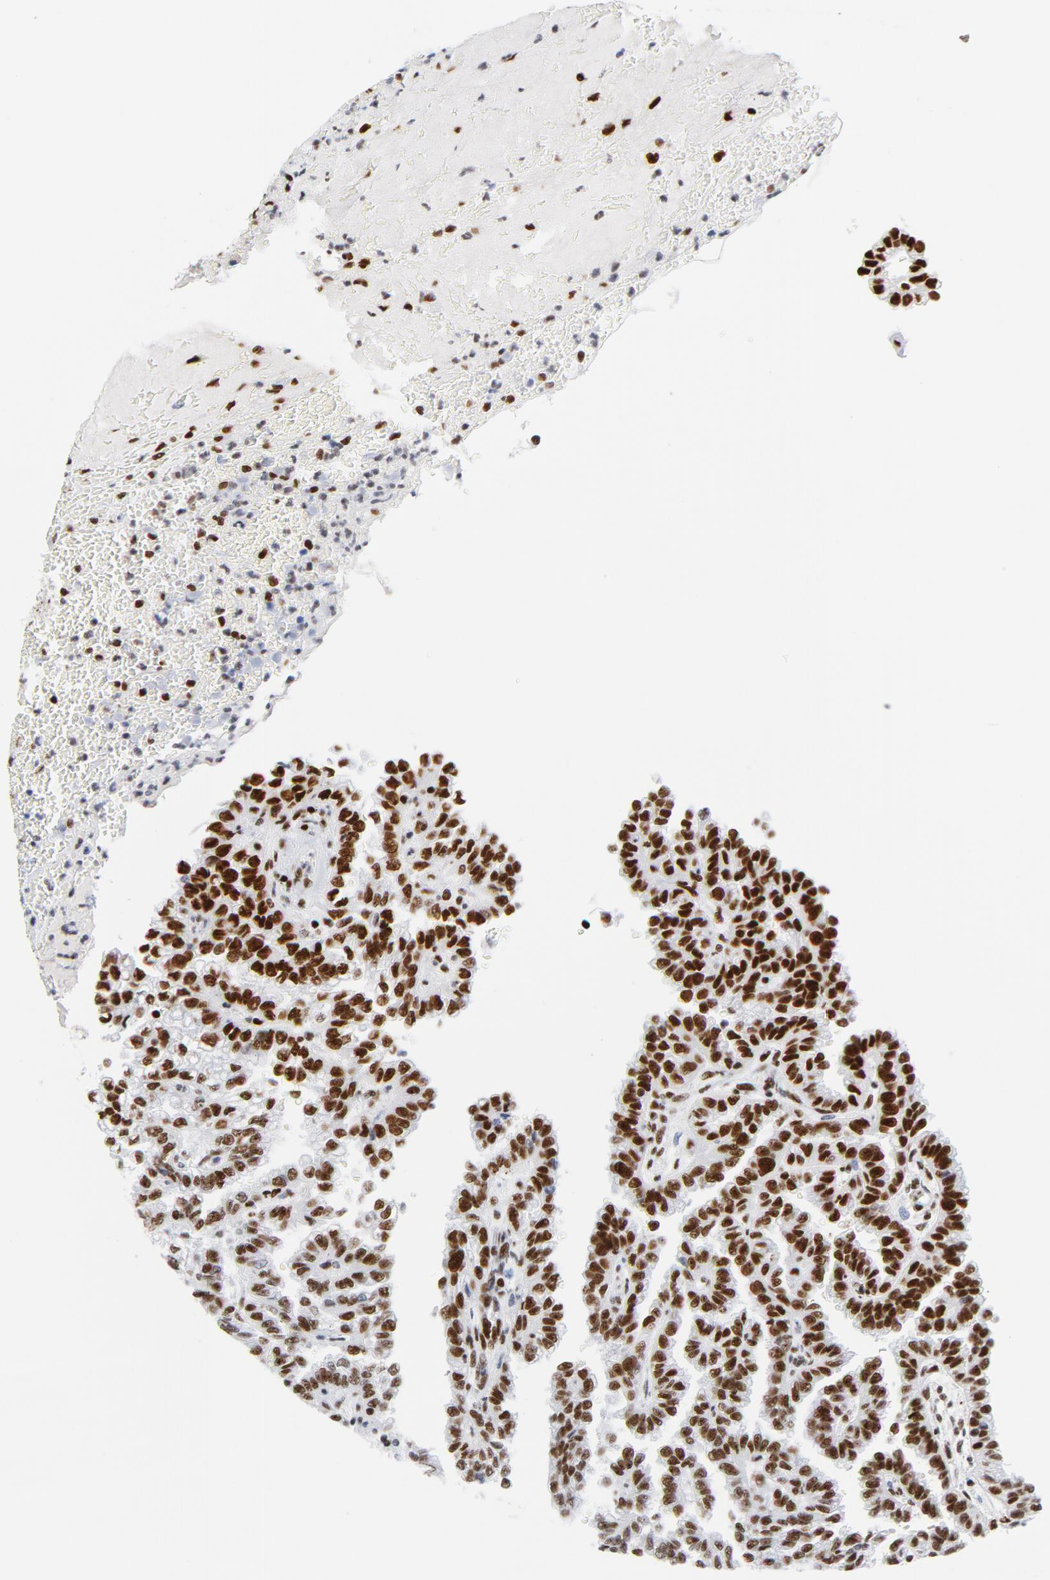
{"staining": {"intensity": "strong", "quantity": "25%-75%", "location": "nuclear"}, "tissue": "renal cancer", "cell_type": "Tumor cells", "image_type": "cancer", "snomed": [{"axis": "morphology", "description": "Inflammation, NOS"}, {"axis": "morphology", "description": "Adenocarcinoma, NOS"}, {"axis": "topography", "description": "Kidney"}], "caption": "Tumor cells exhibit high levels of strong nuclear positivity in approximately 25%-75% of cells in human adenocarcinoma (renal).", "gene": "XRCC5", "patient": {"sex": "male", "age": 68}}